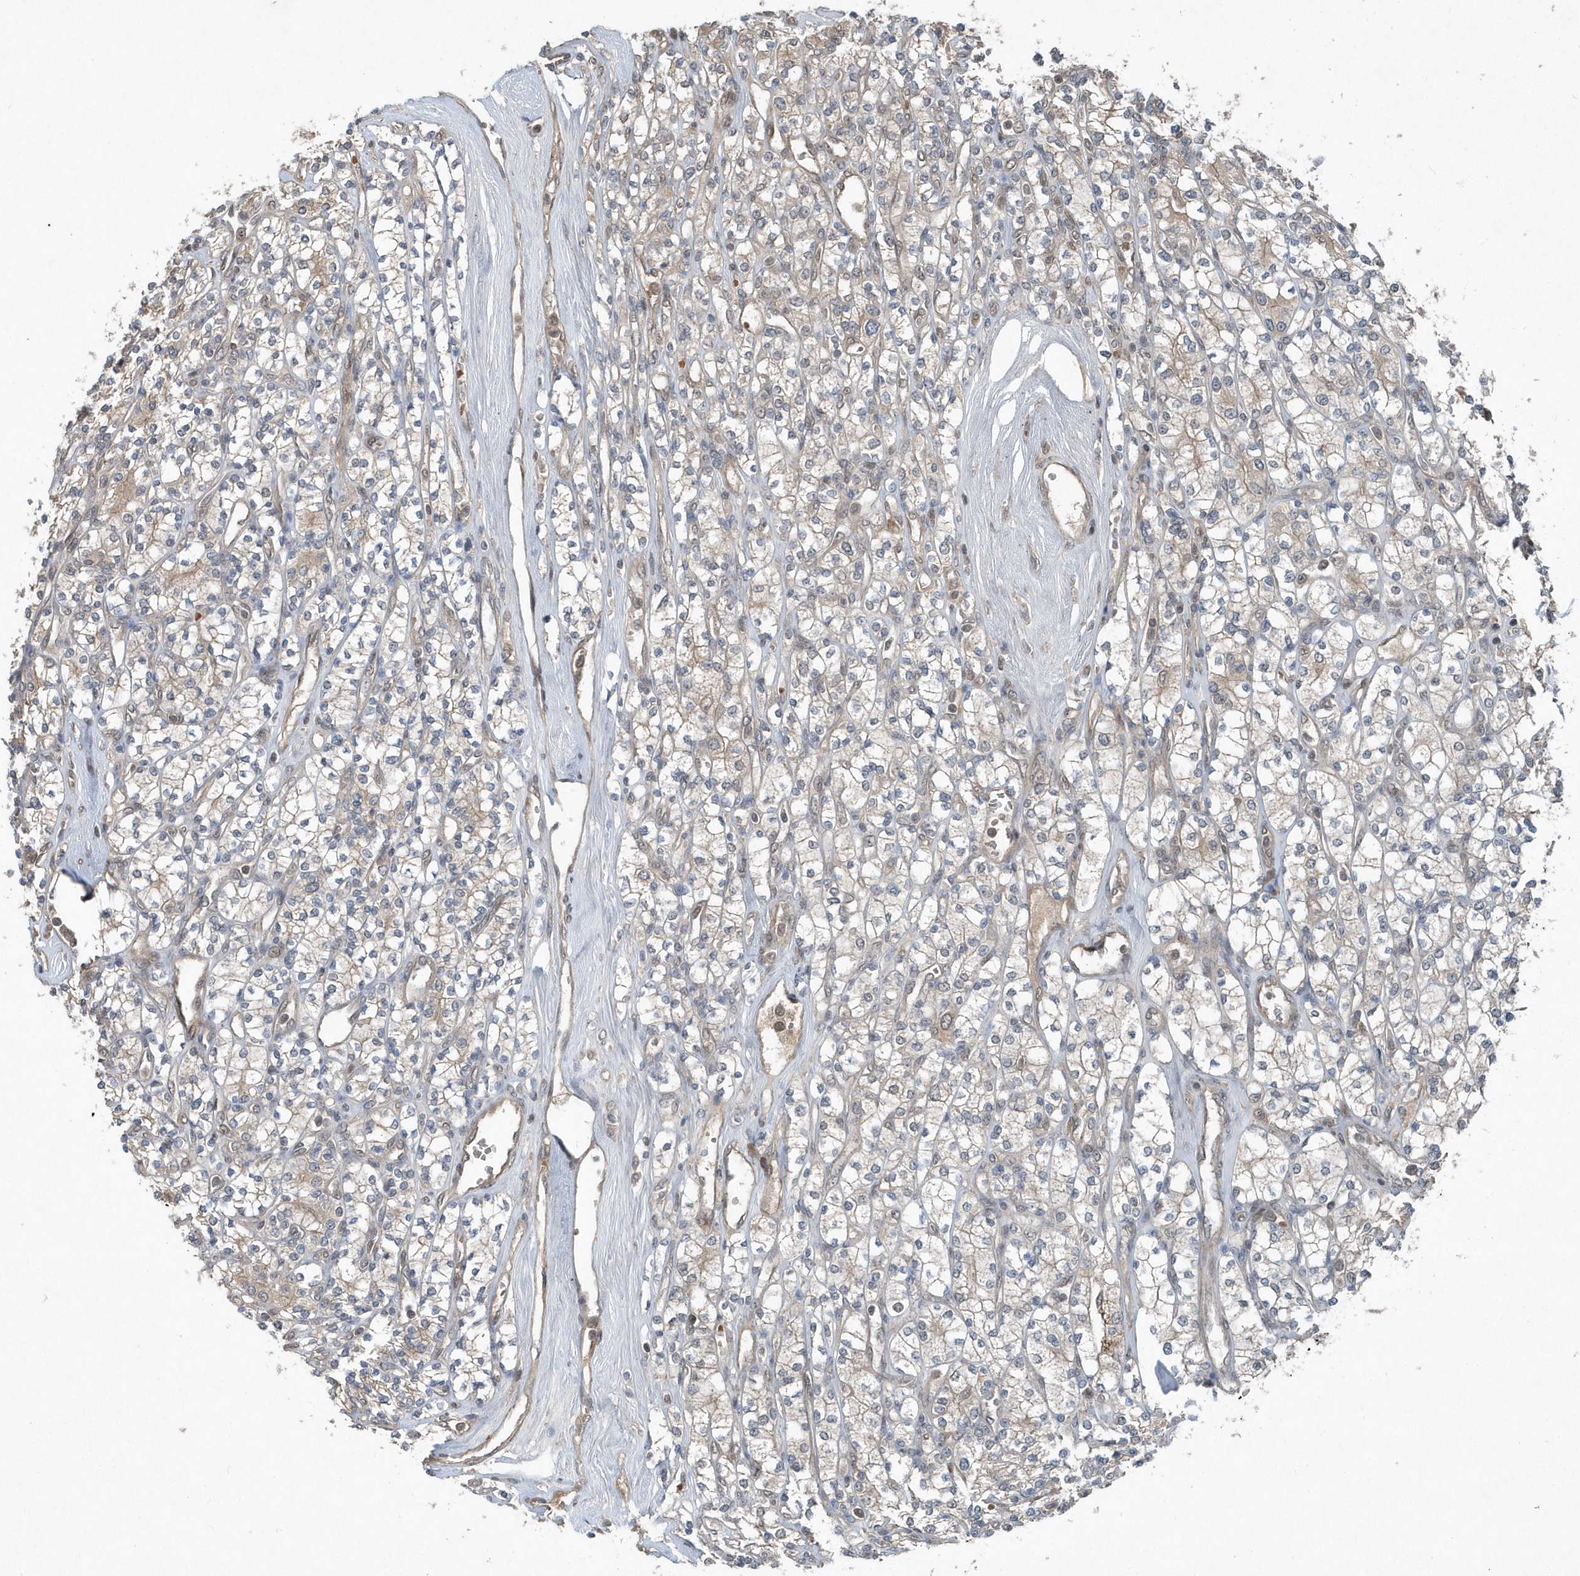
{"staining": {"intensity": "weak", "quantity": "<25%", "location": "cytoplasmic/membranous"}, "tissue": "renal cancer", "cell_type": "Tumor cells", "image_type": "cancer", "snomed": [{"axis": "morphology", "description": "Adenocarcinoma, NOS"}, {"axis": "topography", "description": "Kidney"}], "caption": "This is an immunohistochemistry micrograph of human renal cancer (adenocarcinoma). There is no expression in tumor cells.", "gene": "QTRT2", "patient": {"sex": "male", "age": 77}}